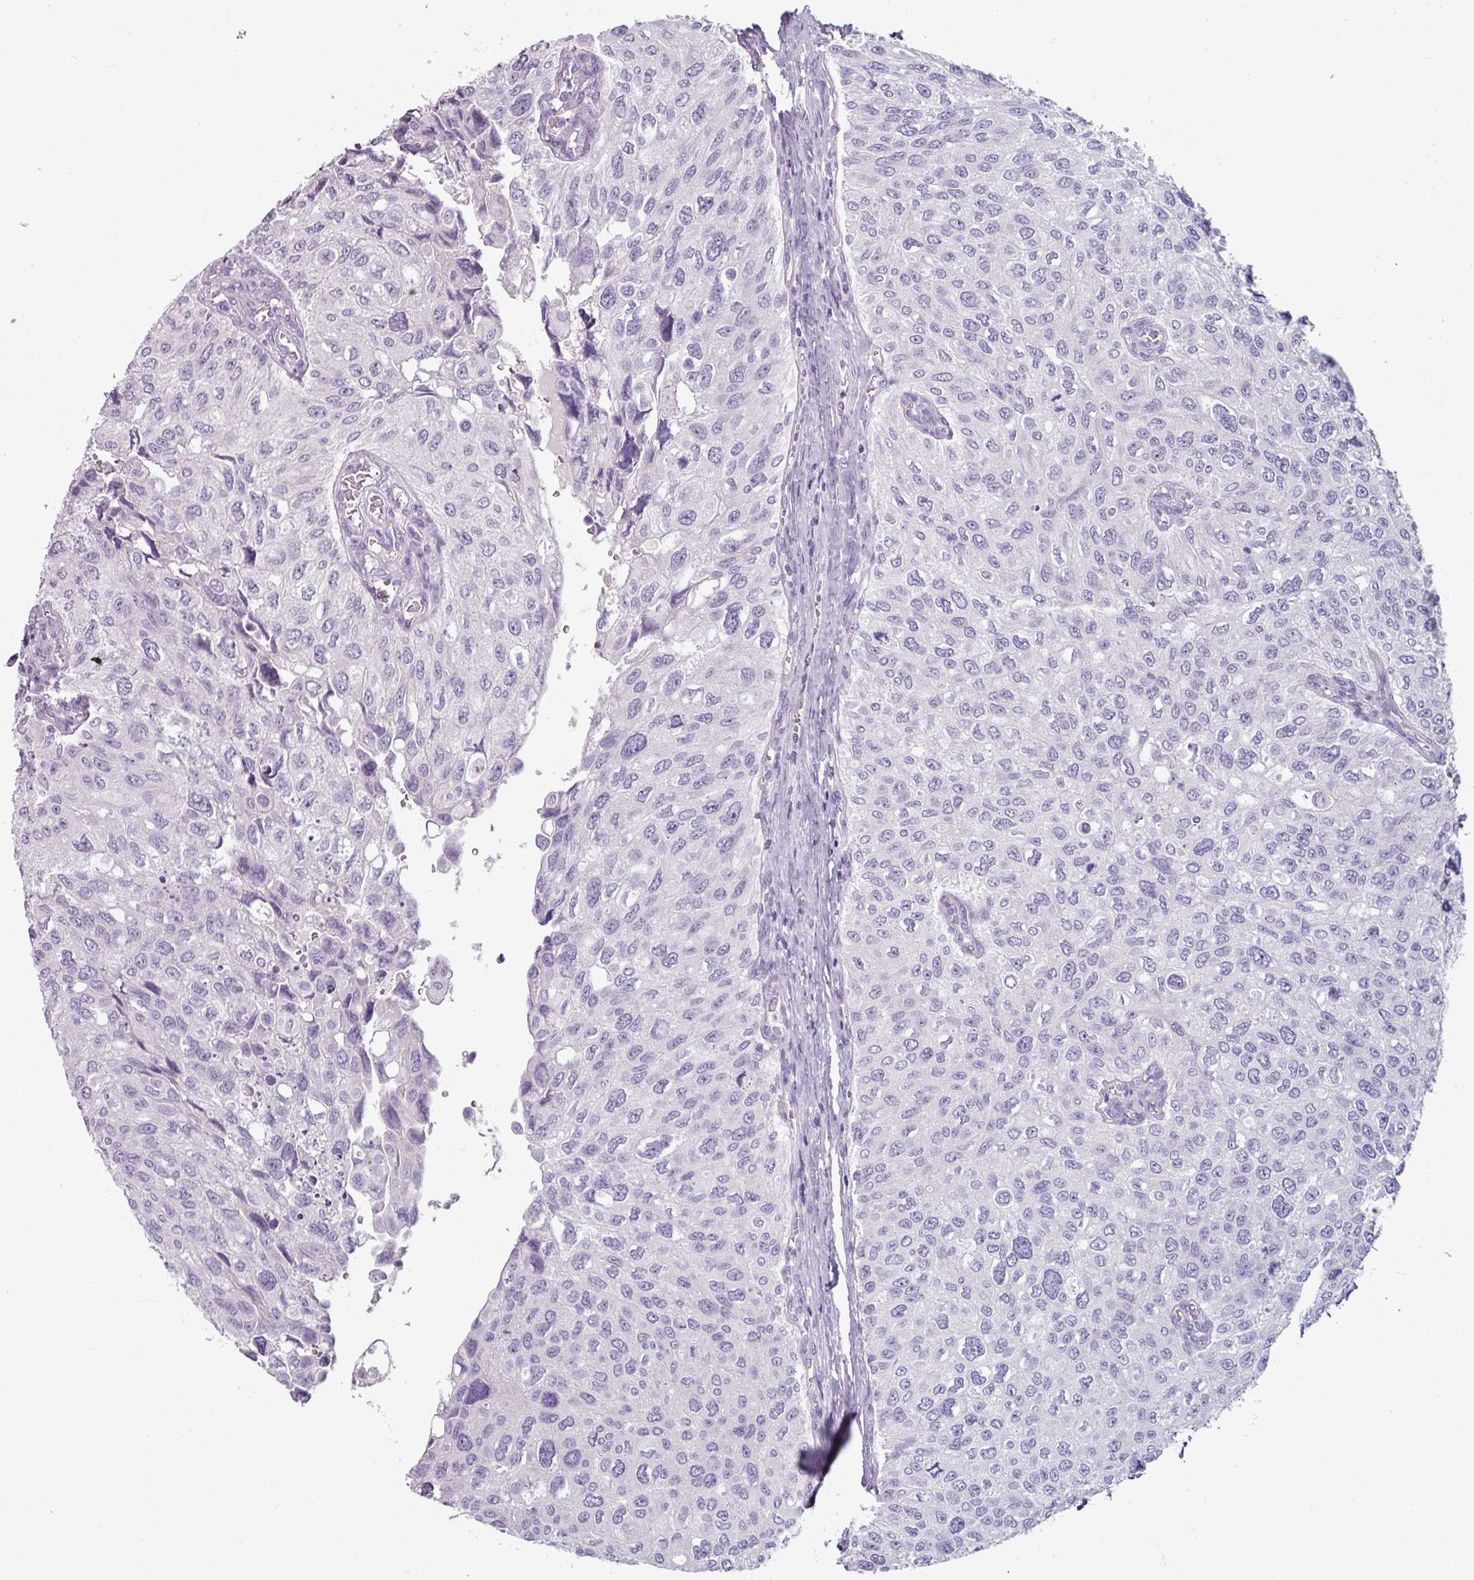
{"staining": {"intensity": "negative", "quantity": "none", "location": "none"}, "tissue": "urothelial cancer", "cell_type": "Tumor cells", "image_type": "cancer", "snomed": [{"axis": "morphology", "description": "Urothelial carcinoma, NOS"}, {"axis": "topography", "description": "Urinary bladder"}], "caption": "A high-resolution photomicrograph shows immunohistochemistry staining of transitional cell carcinoma, which reveals no significant expression in tumor cells.", "gene": "SMIM11", "patient": {"sex": "male", "age": 80}}